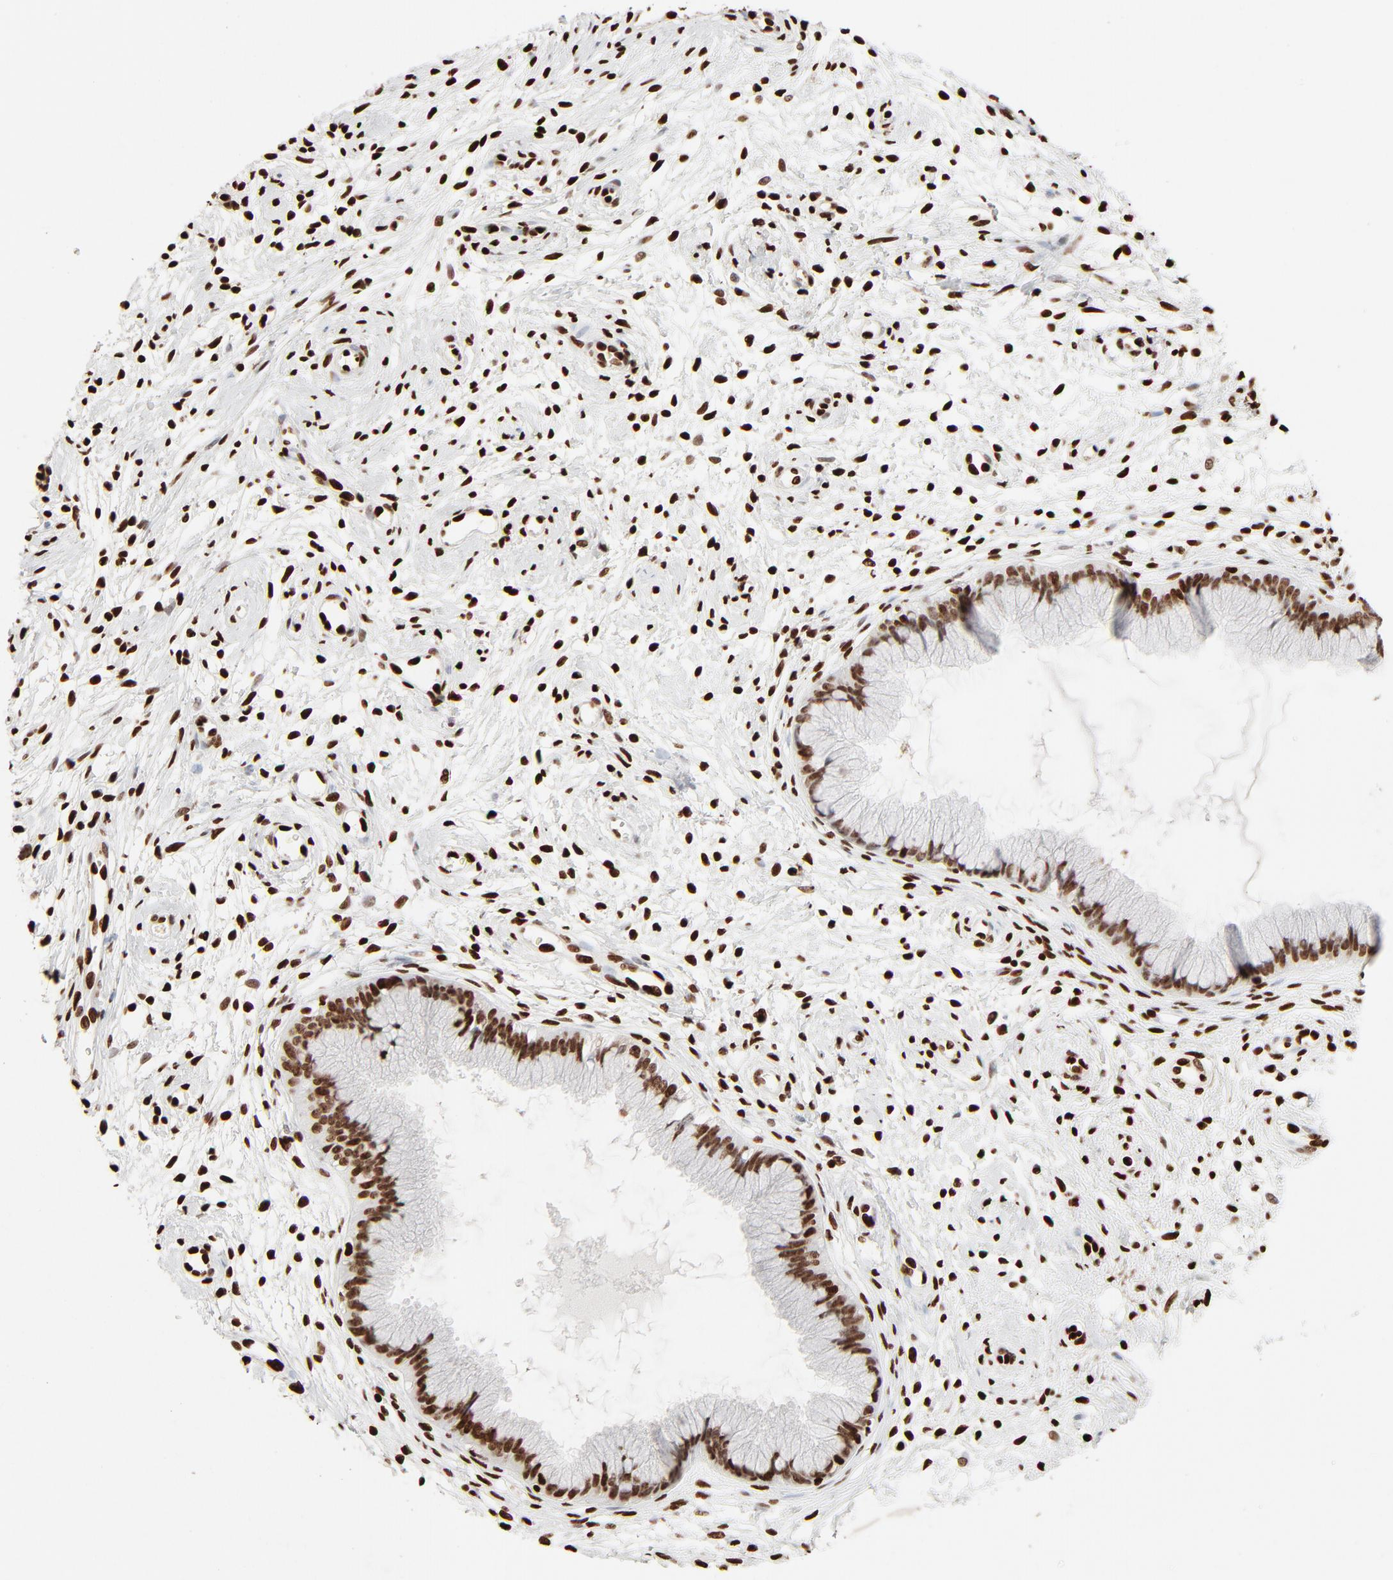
{"staining": {"intensity": "strong", "quantity": ">75%", "location": "nuclear"}, "tissue": "cervix", "cell_type": "Glandular cells", "image_type": "normal", "snomed": [{"axis": "morphology", "description": "Normal tissue, NOS"}, {"axis": "topography", "description": "Cervix"}], "caption": "A high amount of strong nuclear staining is present in about >75% of glandular cells in normal cervix.", "gene": "HMGB1", "patient": {"sex": "female", "age": 39}}